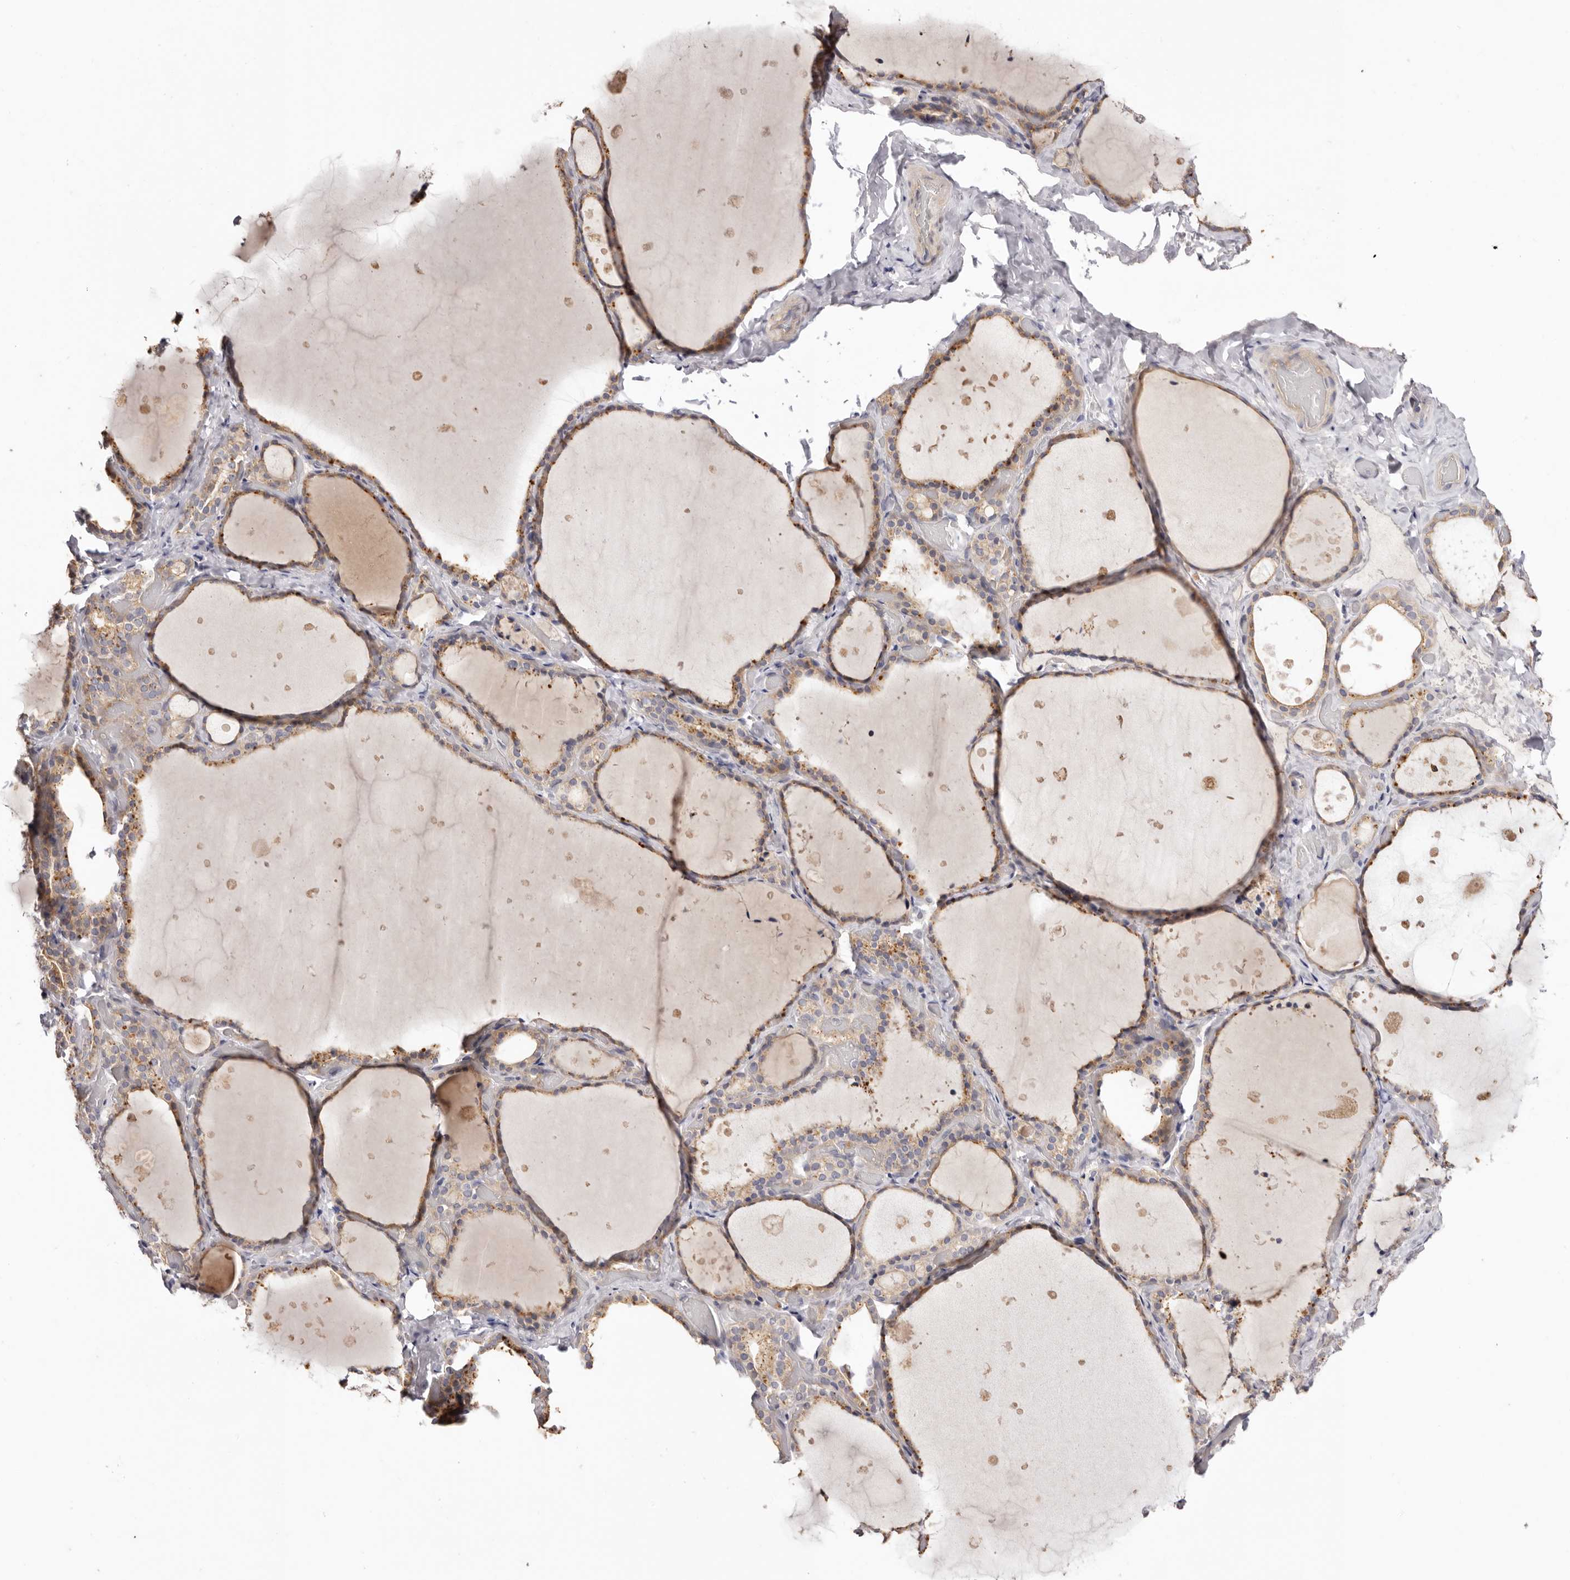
{"staining": {"intensity": "weak", "quantity": ">75%", "location": "cytoplasmic/membranous"}, "tissue": "thyroid gland", "cell_type": "Glandular cells", "image_type": "normal", "snomed": [{"axis": "morphology", "description": "Normal tissue, NOS"}, {"axis": "topography", "description": "Thyroid gland"}], "caption": "Immunohistochemistry photomicrograph of unremarkable thyroid gland: thyroid gland stained using immunohistochemistry shows low levels of weak protein expression localized specifically in the cytoplasmic/membranous of glandular cells, appearing as a cytoplasmic/membranous brown color.", "gene": "STK16", "patient": {"sex": "female", "age": 44}}